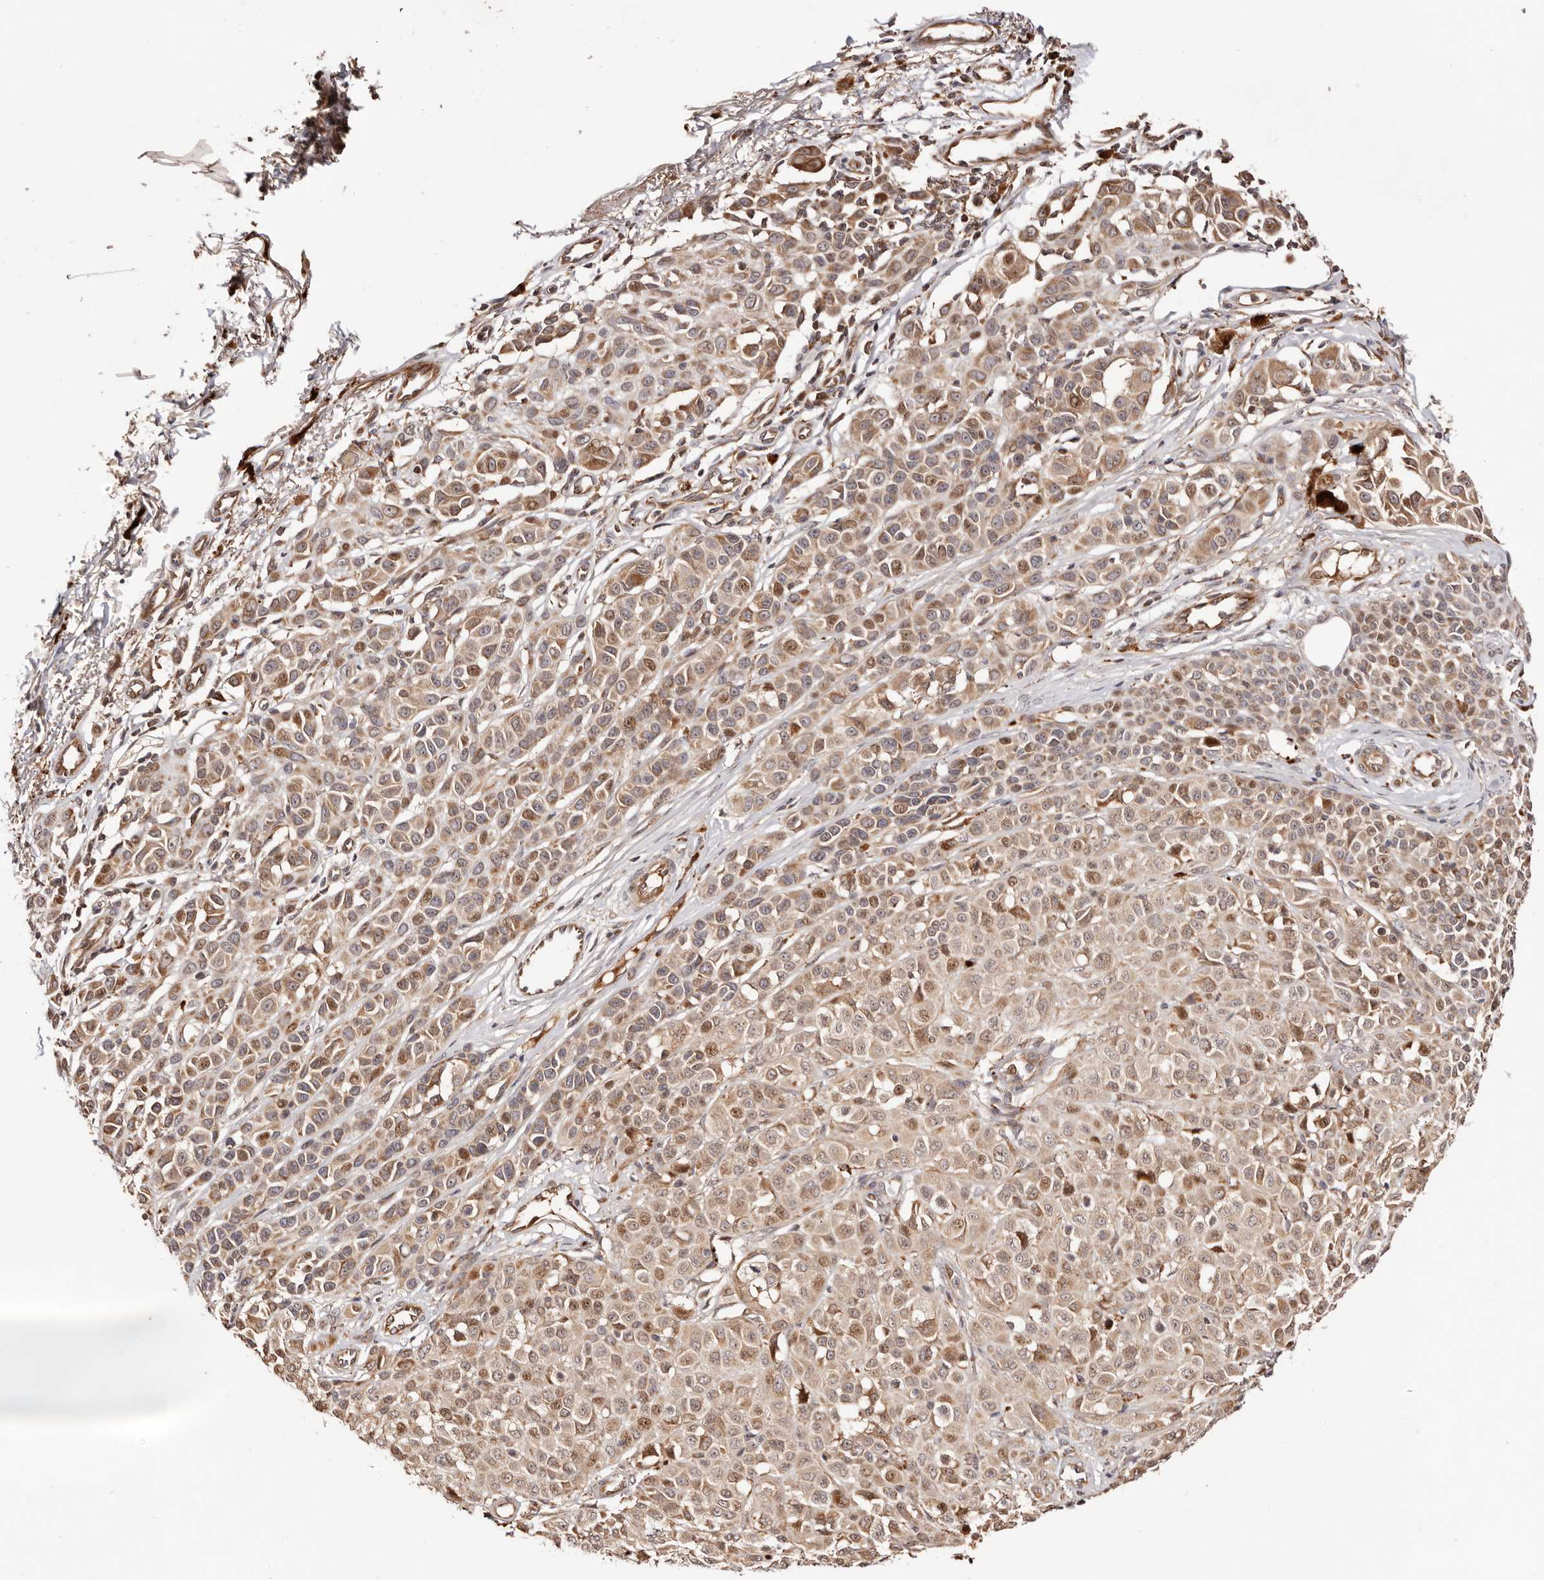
{"staining": {"intensity": "moderate", "quantity": ">75%", "location": "cytoplasmic/membranous,nuclear"}, "tissue": "melanoma", "cell_type": "Tumor cells", "image_type": "cancer", "snomed": [{"axis": "morphology", "description": "Malignant melanoma, NOS"}, {"axis": "topography", "description": "Skin of leg"}], "caption": "Malignant melanoma was stained to show a protein in brown. There is medium levels of moderate cytoplasmic/membranous and nuclear staining in about >75% of tumor cells.", "gene": "PTPN22", "patient": {"sex": "female", "age": 72}}